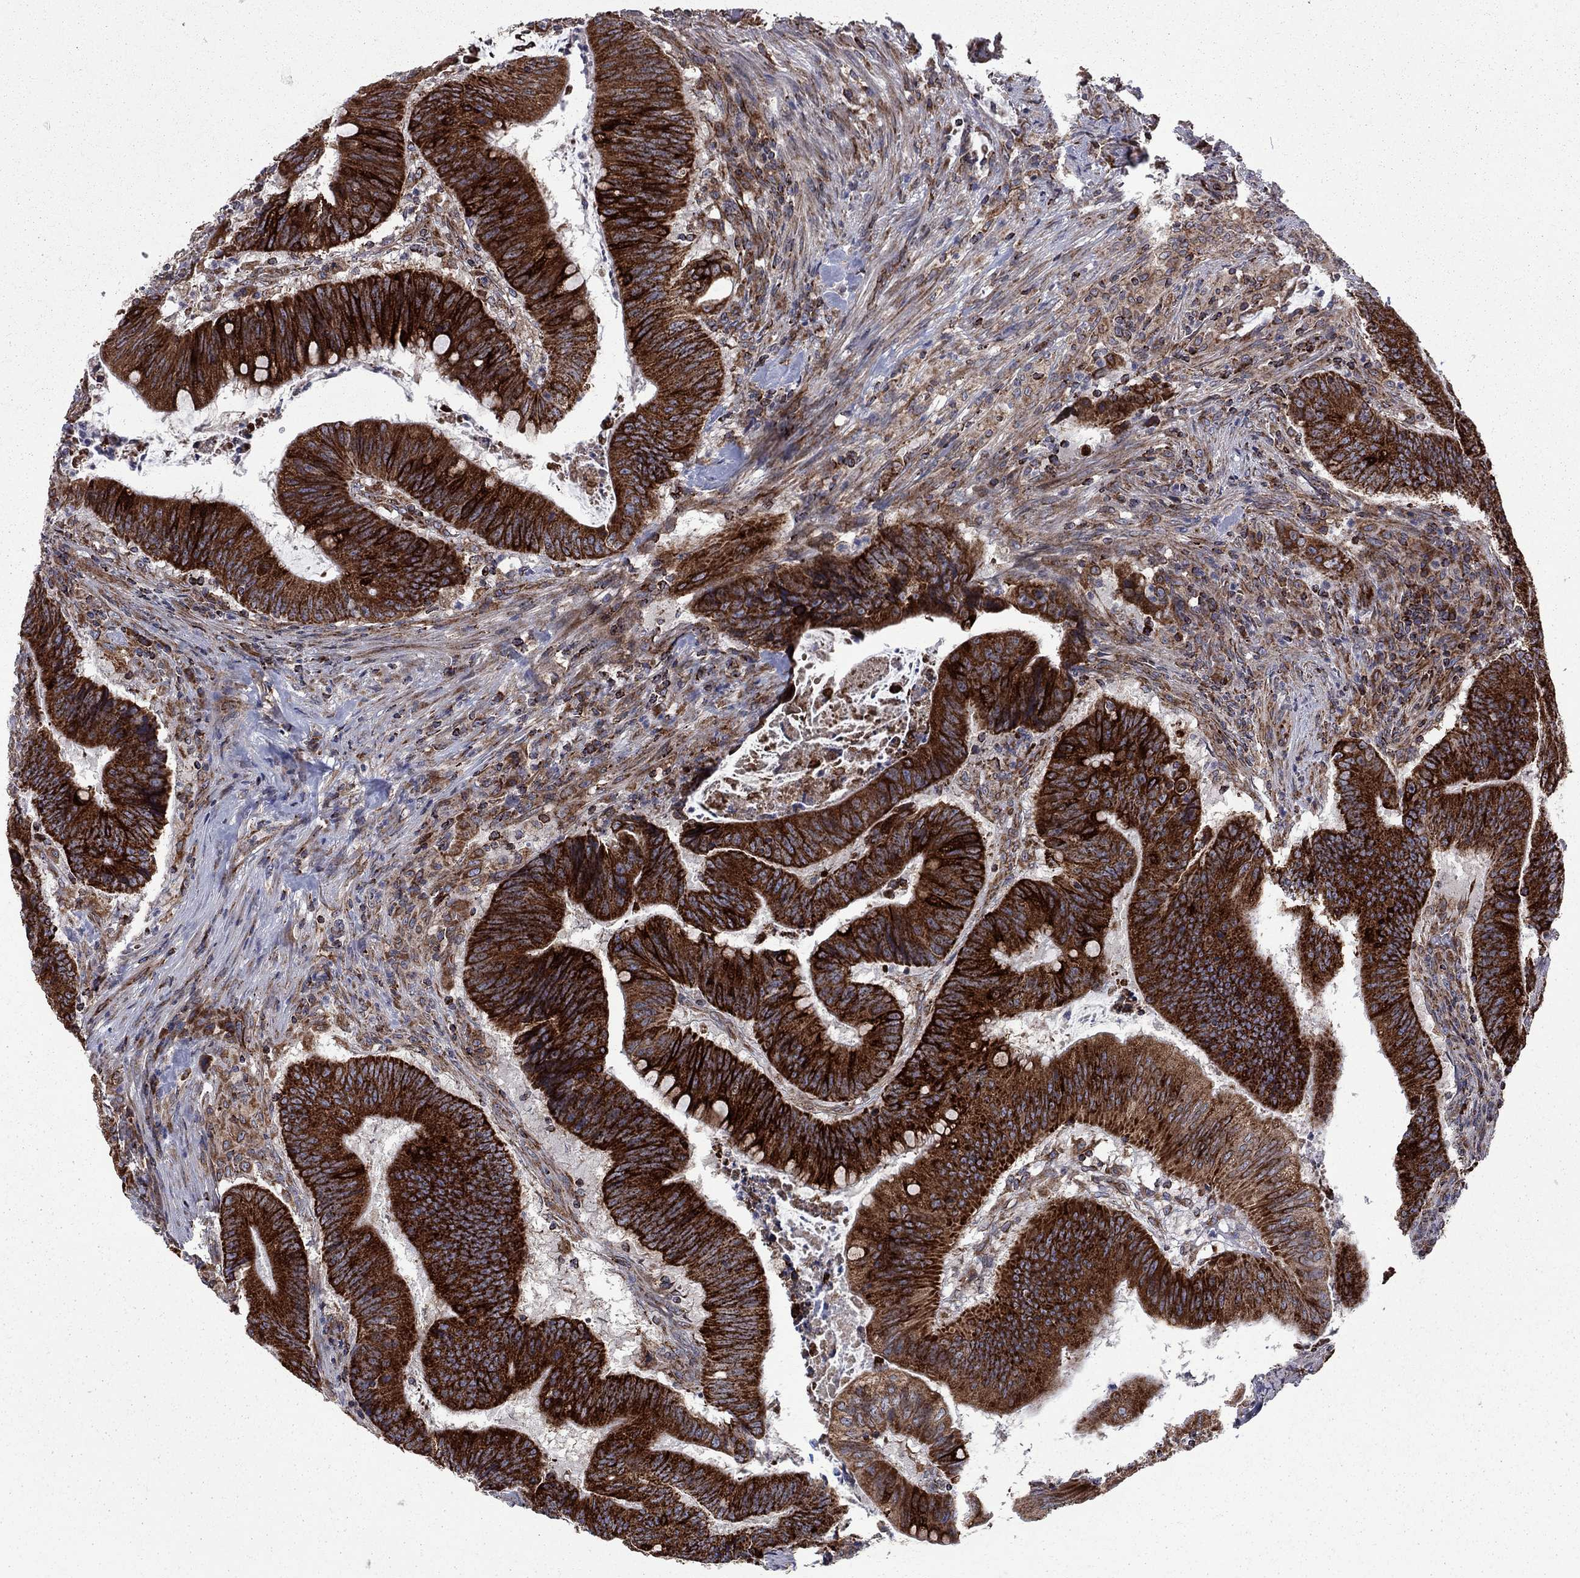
{"staining": {"intensity": "strong", "quantity": ">75%", "location": "cytoplasmic/membranous"}, "tissue": "colorectal cancer", "cell_type": "Tumor cells", "image_type": "cancer", "snomed": [{"axis": "morphology", "description": "Adenocarcinoma, NOS"}, {"axis": "topography", "description": "Colon"}], "caption": "Immunohistochemistry staining of adenocarcinoma (colorectal), which displays high levels of strong cytoplasmic/membranous positivity in about >75% of tumor cells indicating strong cytoplasmic/membranous protein staining. The staining was performed using DAB (3,3'-diaminobenzidine) (brown) for protein detection and nuclei were counterstained in hematoxylin (blue).", "gene": "CLPTM1", "patient": {"sex": "female", "age": 87}}